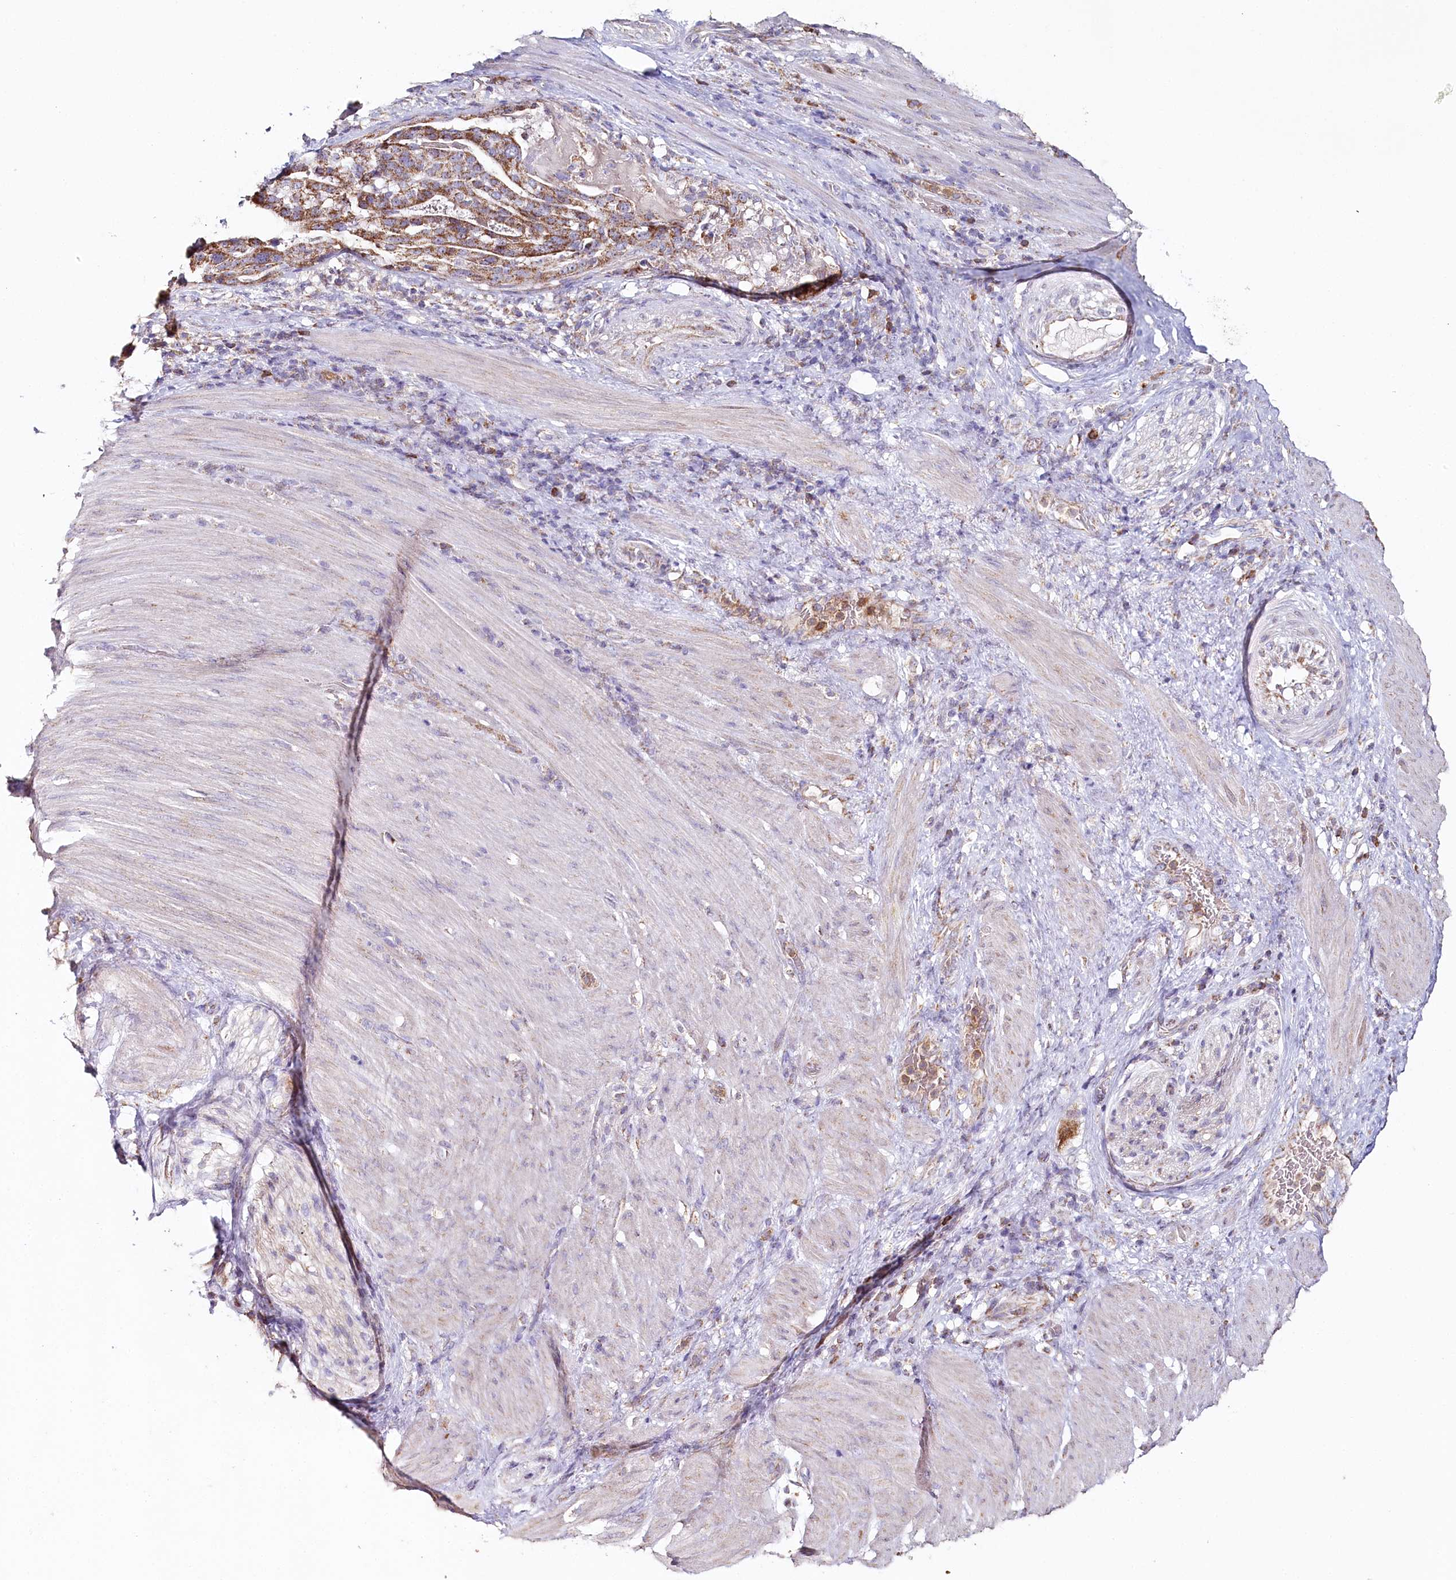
{"staining": {"intensity": "moderate", "quantity": ">75%", "location": "cytoplasmic/membranous"}, "tissue": "stomach cancer", "cell_type": "Tumor cells", "image_type": "cancer", "snomed": [{"axis": "morphology", "description": "Adenocarcinoma, NOS"}, {"axis": "topography", "description": "Stomach"}], "caption": "A brown stain highlights moderate cytoplasmic/membranous expression of a protein in stomach adenocarcinoma tumor cells.", "gene": "MMP25", "patient": {"sex": "male", "age": 48}}